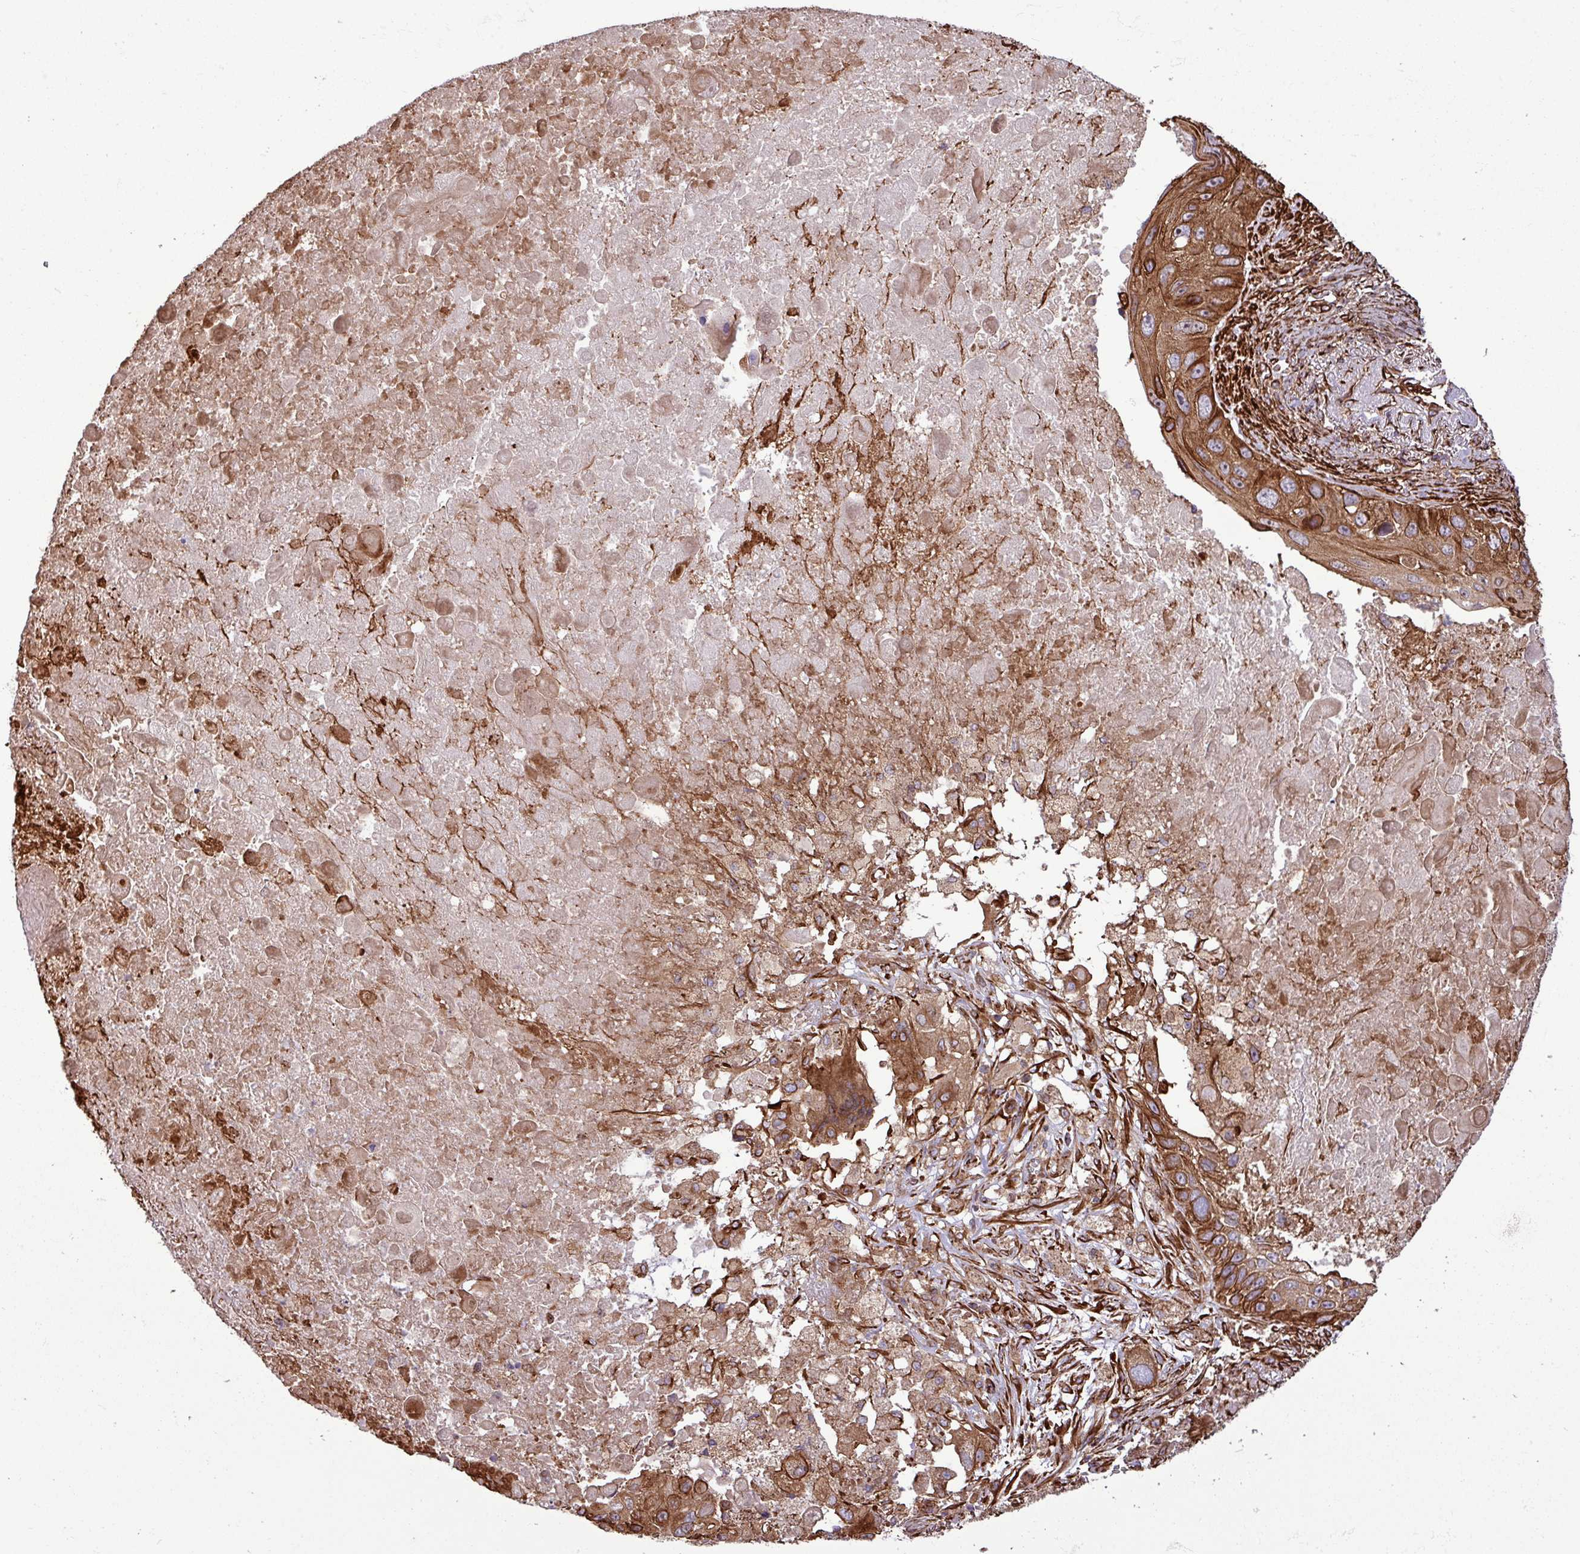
{"staining": {"intensity": "strong", "quantity": ">75%", "location": "cytoplasmic/membranous,nuclear"}, "tissue": "lung cancer", "cell_type": "Tumor cells", "image_type": "cancer", "snomed": [{"axis": "morphology", "description": "Squamous cell carcinoma, NOS"}, {"axis": "topography", "description": "Lung"}], "caption": "This image reveals immunohistochemistry (IHC) staining of lung cancer, with high strong cytoplasmic/membranous and nuclear staining in approximately >75% of tumor cells.", "gene": "ZNF300", "patient": {"sex": "male", "age": 66}}